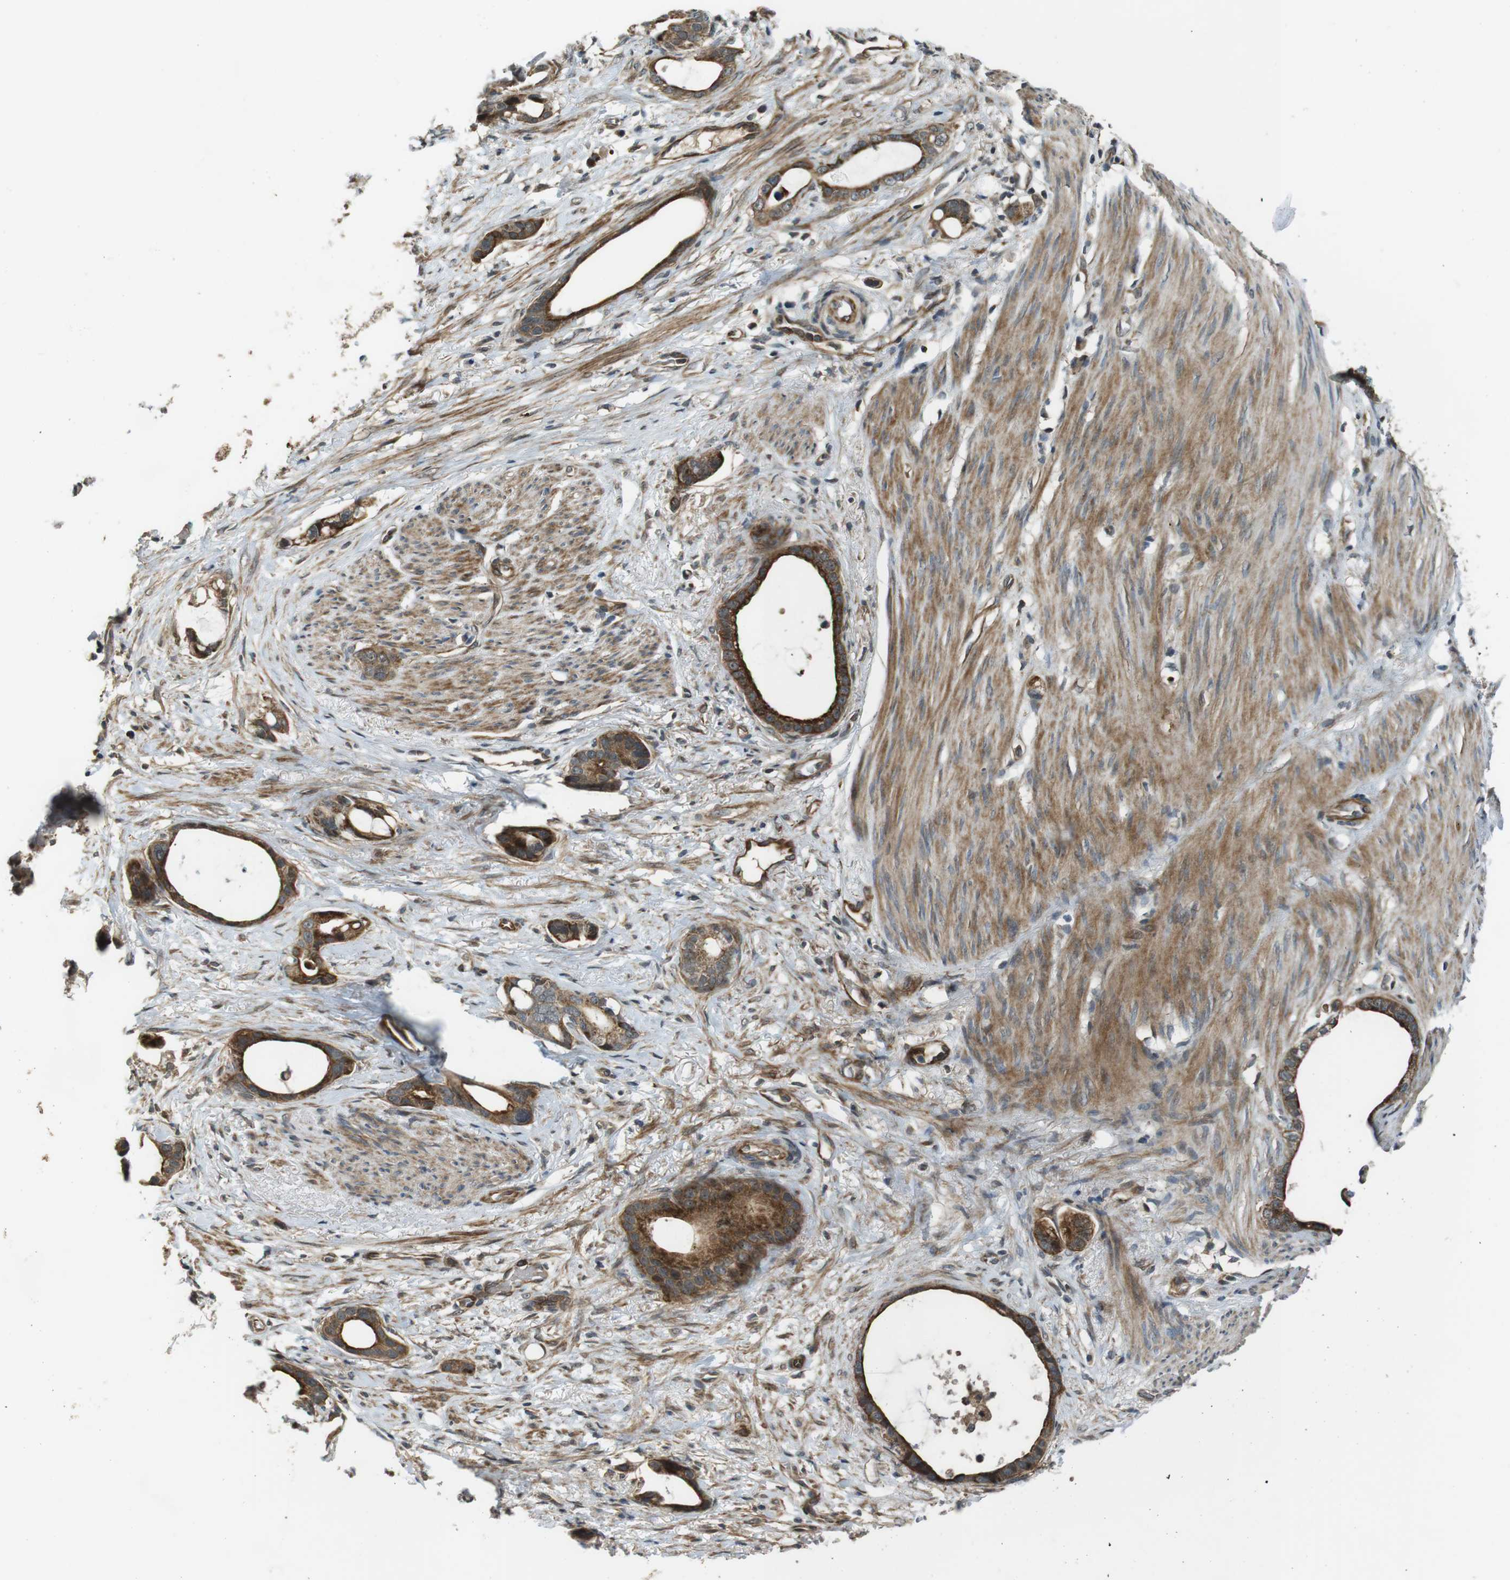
{"staining": {"intensity": "strong", "quantity": ">75%", "location": "cytoplasmic/membranous"}, "tissue": "stomach cancer", "cell_type": "Tumor cells", "image_type": "cancer", "snomed": [{"axis": "morphology", "description": "Adenocarcinoma, NOS"}, {"axis": "topography", "description": "Stomach"}], "caption": "IHC of human stomach cancer displays high levels of strong cytoplasmic/membranous expression in about >75% of tumor cells.", "gene": "IFFO2", "patient": {"sex": "female", "age": 75}}